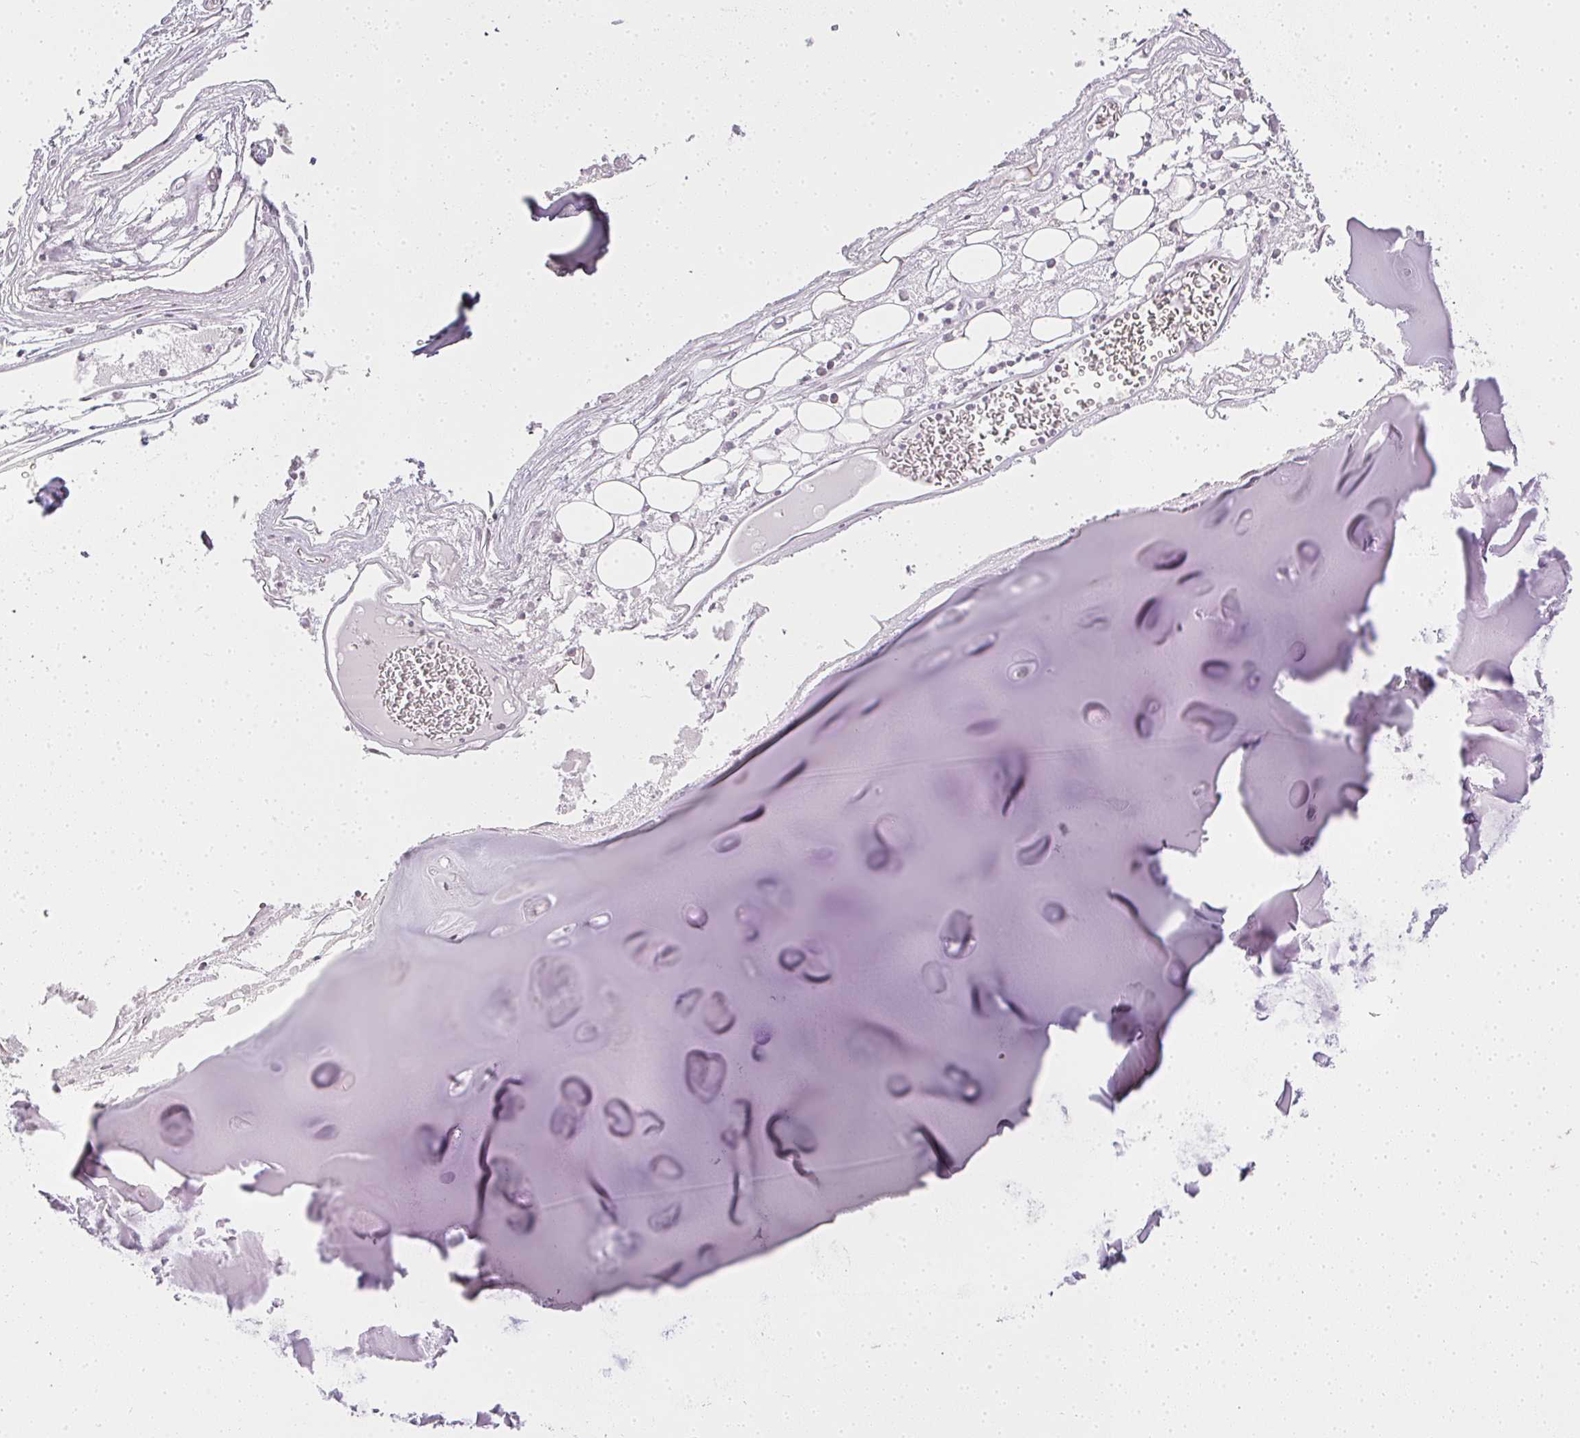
{"staining": {"intensity": "negative", "quantity": "none", "location": "none"}, "tissue": "adipose tissue", "cell_type": "Adipocytes", "image_type": "normal", "snomed": [{"axis": "morphology", "description": "Normal tissue, NOS"}, {"axis": "topography", "description": "Cartilage tissue"}], "caption": "The histopathology image displays no staining of adipocytes in benign adipose tissue. (IHC, brightfield microscopy, high magnification).", "gene": "MED19", "patient": {"sex": "male", "age": 57}}